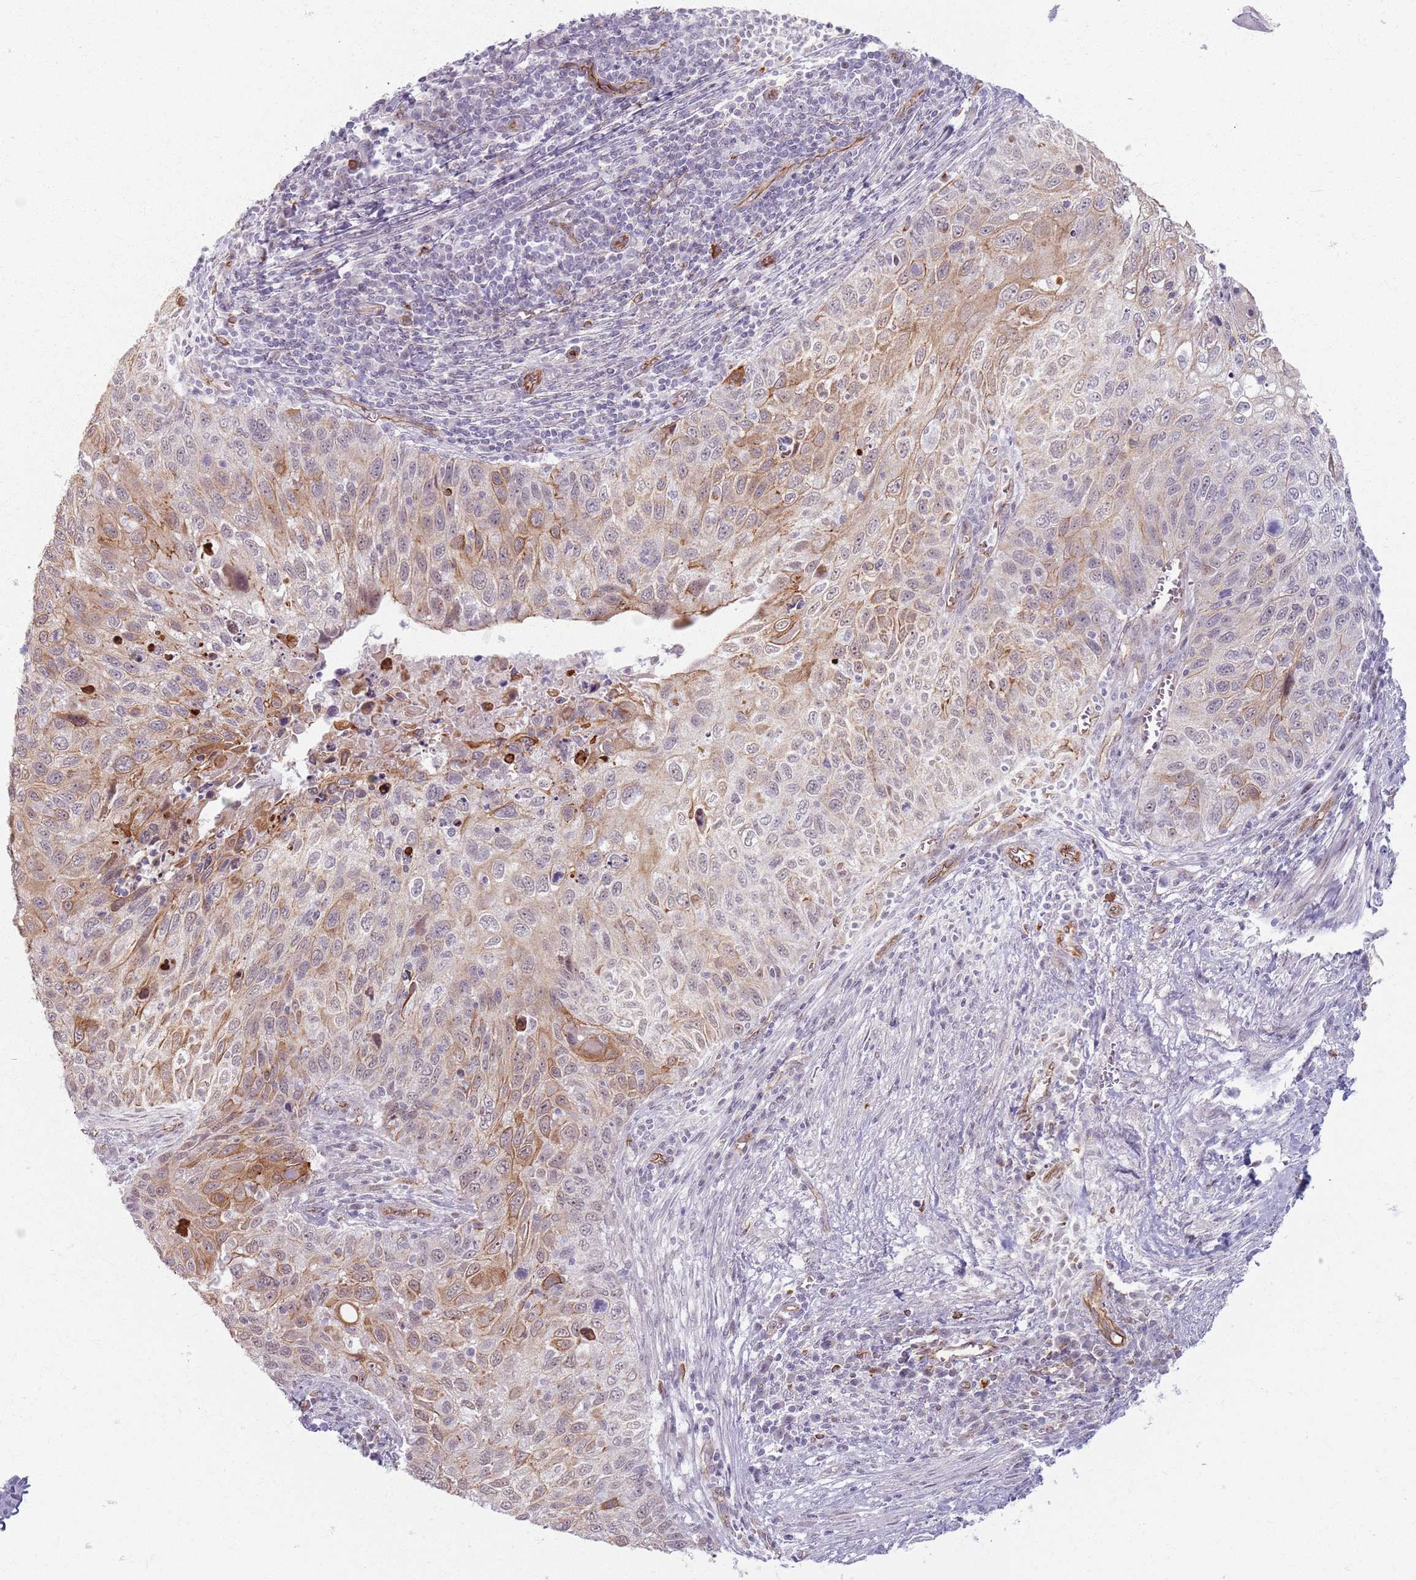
{"staining": {"intensity": "moderate", "quantity": "25%-75%", "location": "cytoplasmic/membranous"}, "tissue": "cervical cancer", "cell_type": "Tumor cells", "image_type": "cancer", "snomed": [{"axis": "morphology", "description": "Squamous cell carcinoma, NOS"}, {"axis": "topography", "description": "Cervix"}], "caption": "Human cervical cancer stained with a protein marker displays moderate staining in tumor cells.", "gene": "KCNA5", "patient": {"sex": "female", "age": 70}}